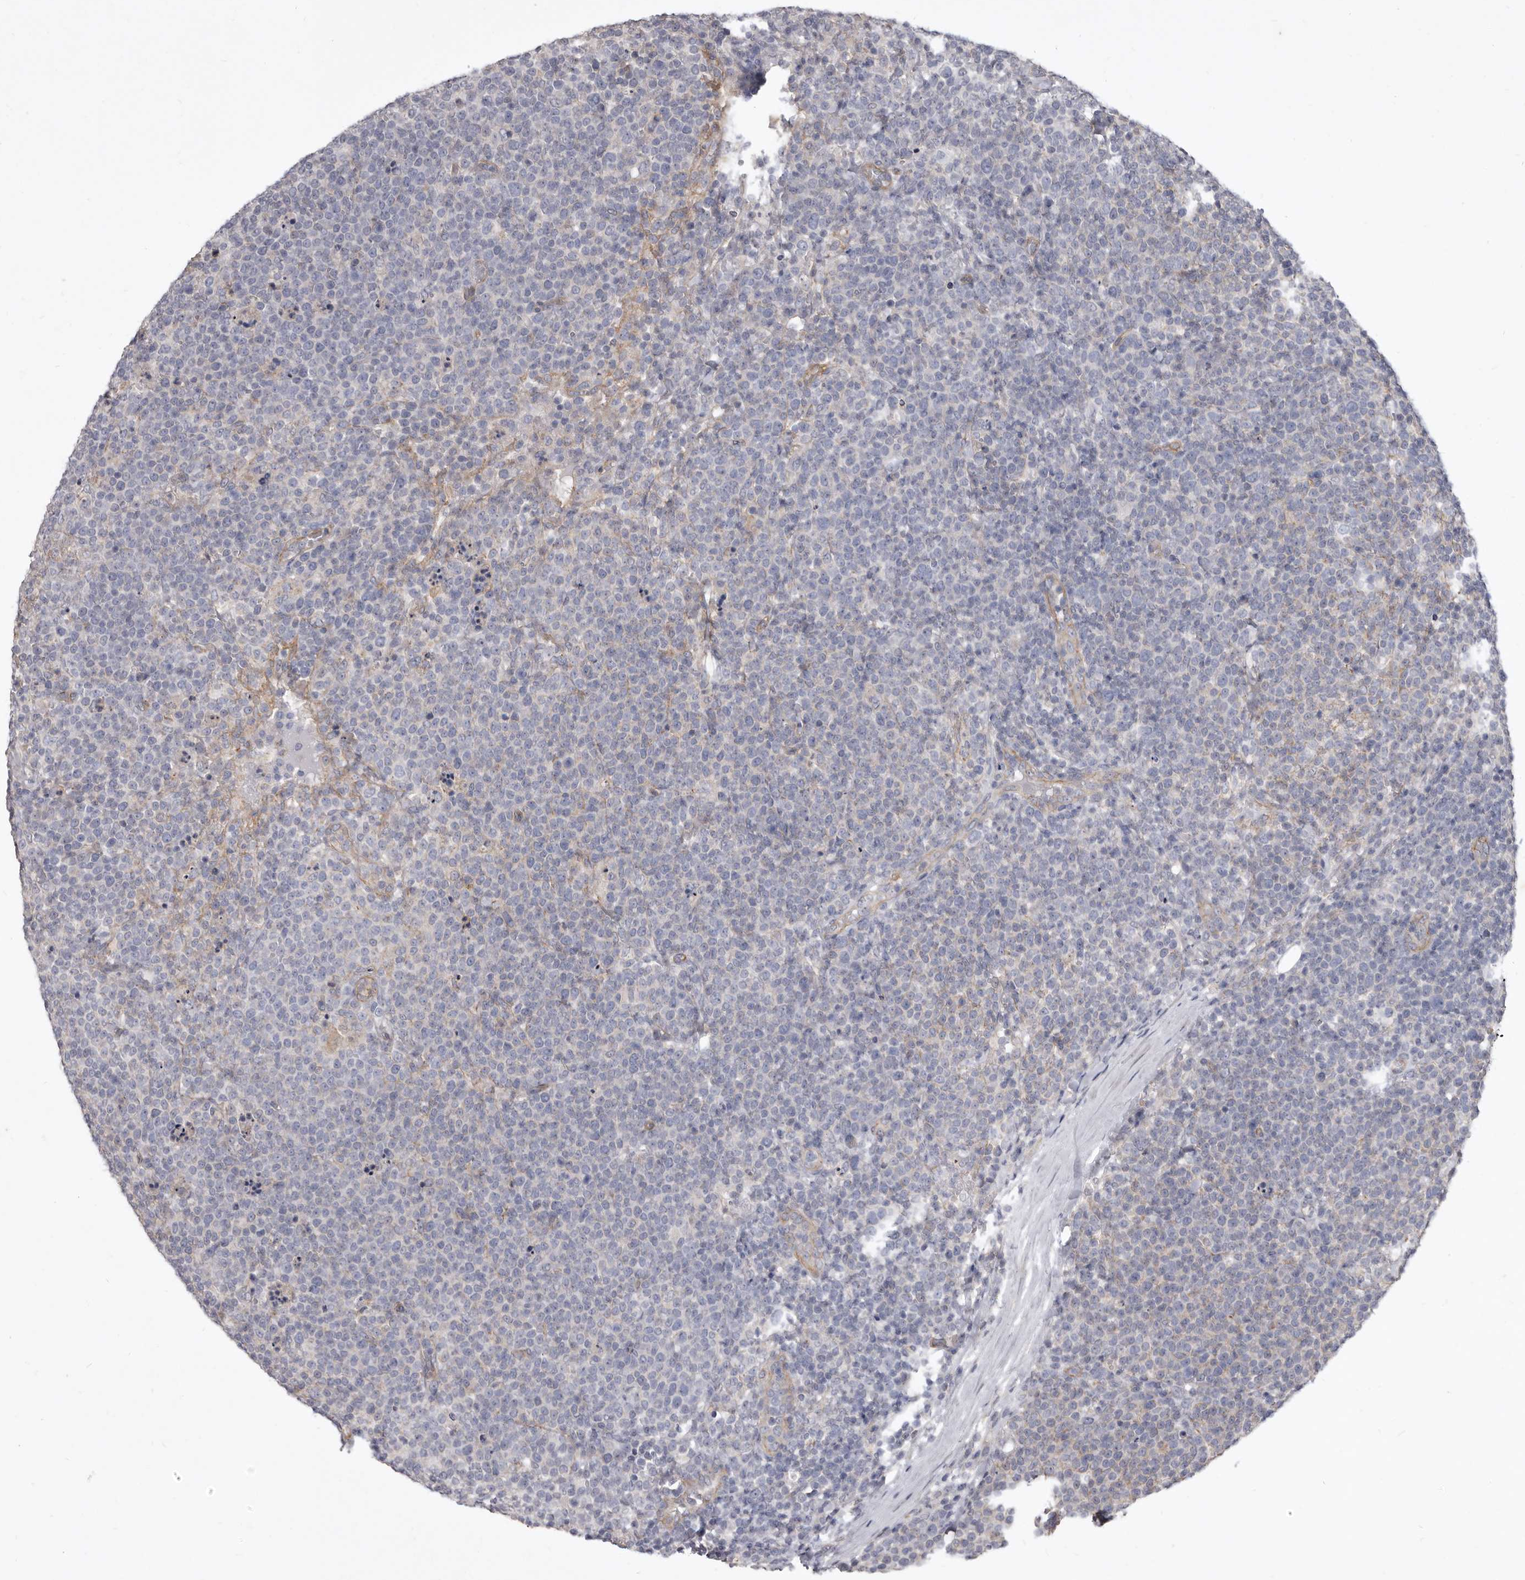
{"staining": {"intensity": "negative", "quantity": "none", "location": "none"}, "tissue": "lymphoma", "cell_type": "Tumor cells", "image_type": "cancer", "snomed": [{"axis": "morphology", "description": "Malignant lymphoma, non-Hodgkin's type, High grade"}, {"axis": "topography", "description": "Lymph node"}], "caption": "An immunohistochemistry micrograph of lymphoma is shown. There is no staining in tumor cells of lymphoma.", "gene": "P2RX6", "patient": {"sex": "male", "age": 61}}